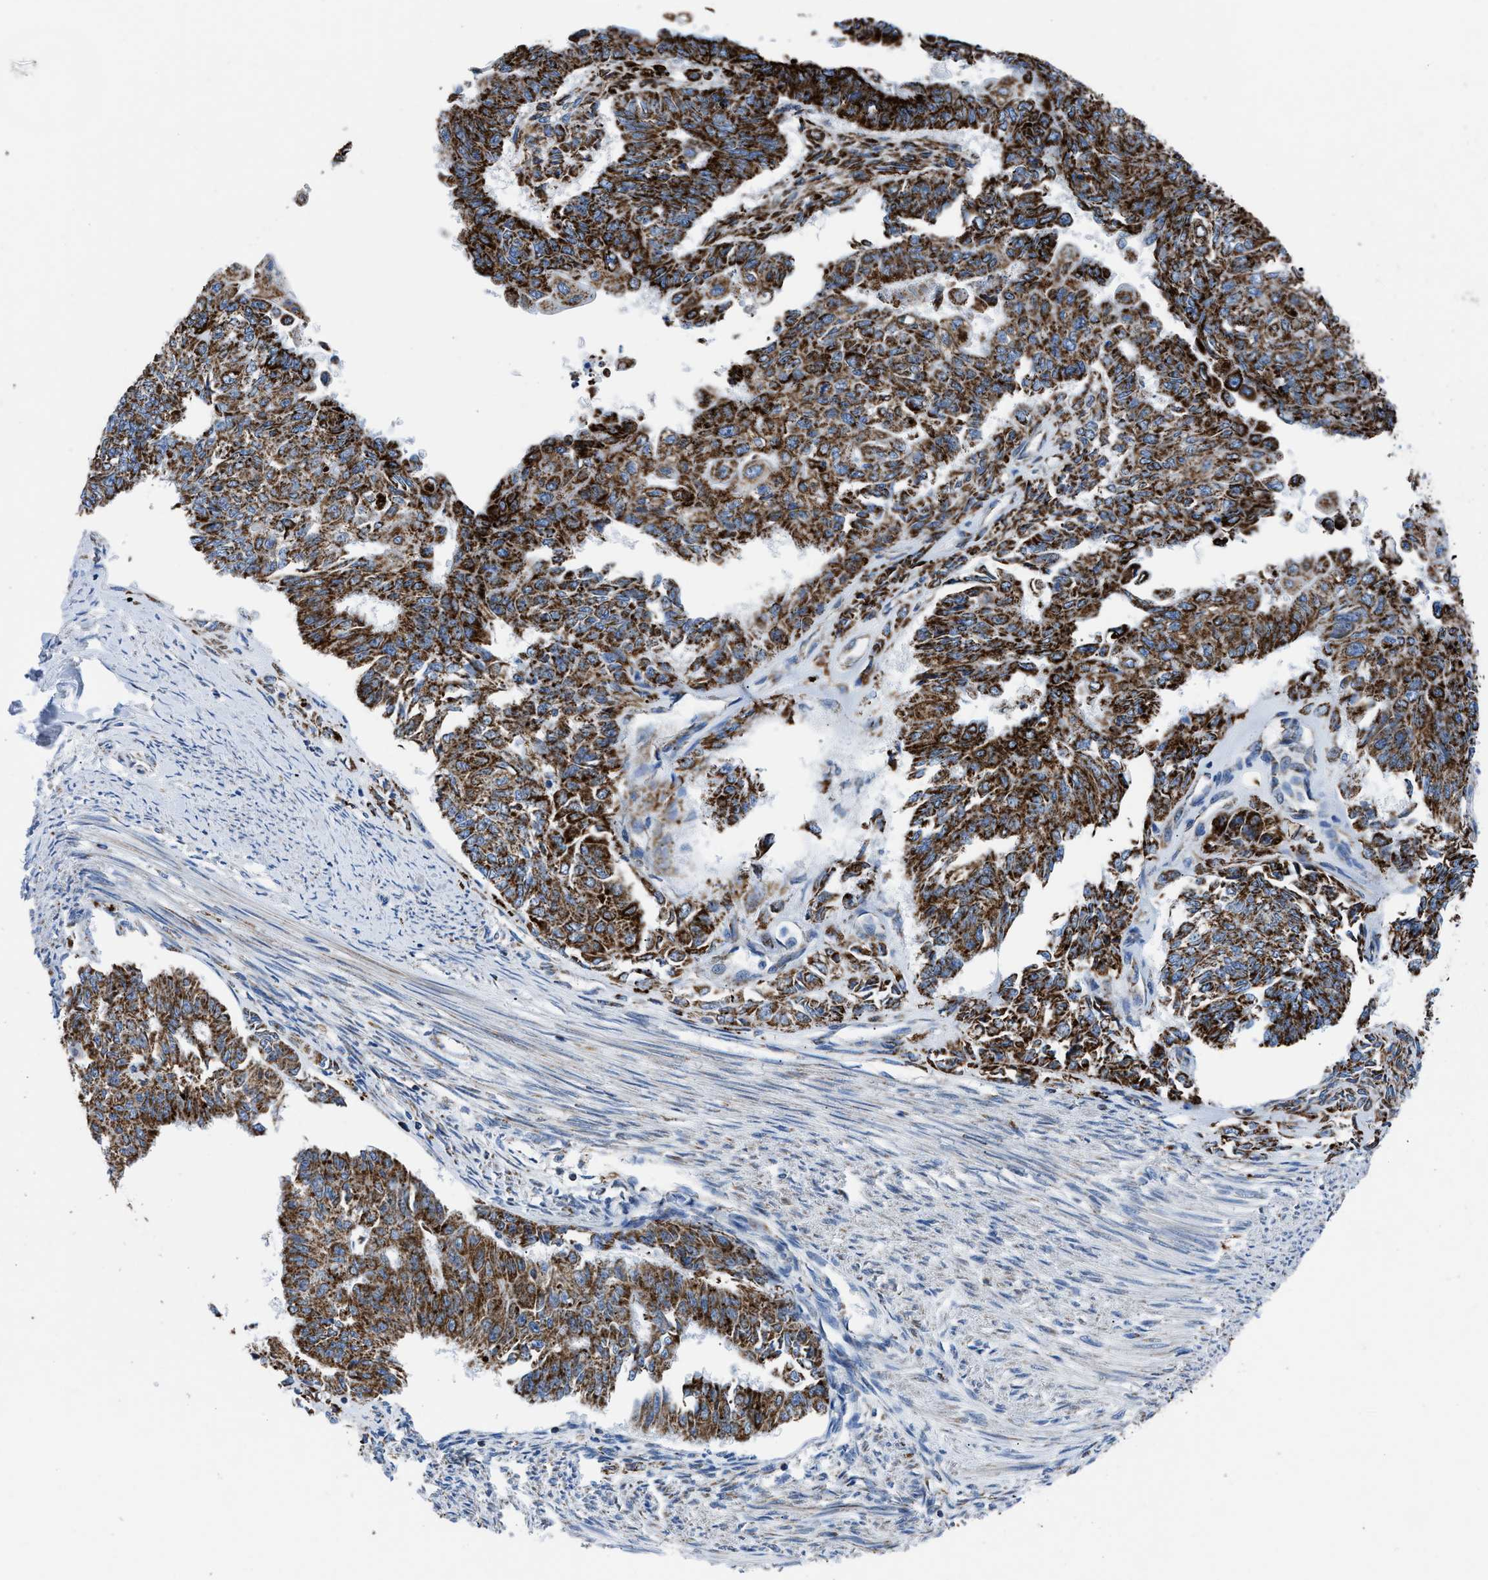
{"staining": {"intensity": "strong", "quantity": ">75%", "location": "cytoplasmic/membranous"}, "tissue": "endometrial cancer", "cell_type": "Tumor cells", "image_type": "cancer", "snomed": [{"axis": "morphology", "description": "Adenocarcinoma, NOS"}, {"axis": "topography", "description": "Endometrium"}], "caption": "Protein expression analysis of endometrial cancer displays strong cytoplasmic/membranous staining in about >75% of tumor cells.", "gene": "ZDHHC3", "patient": {"sex": "female", "age": 32}}